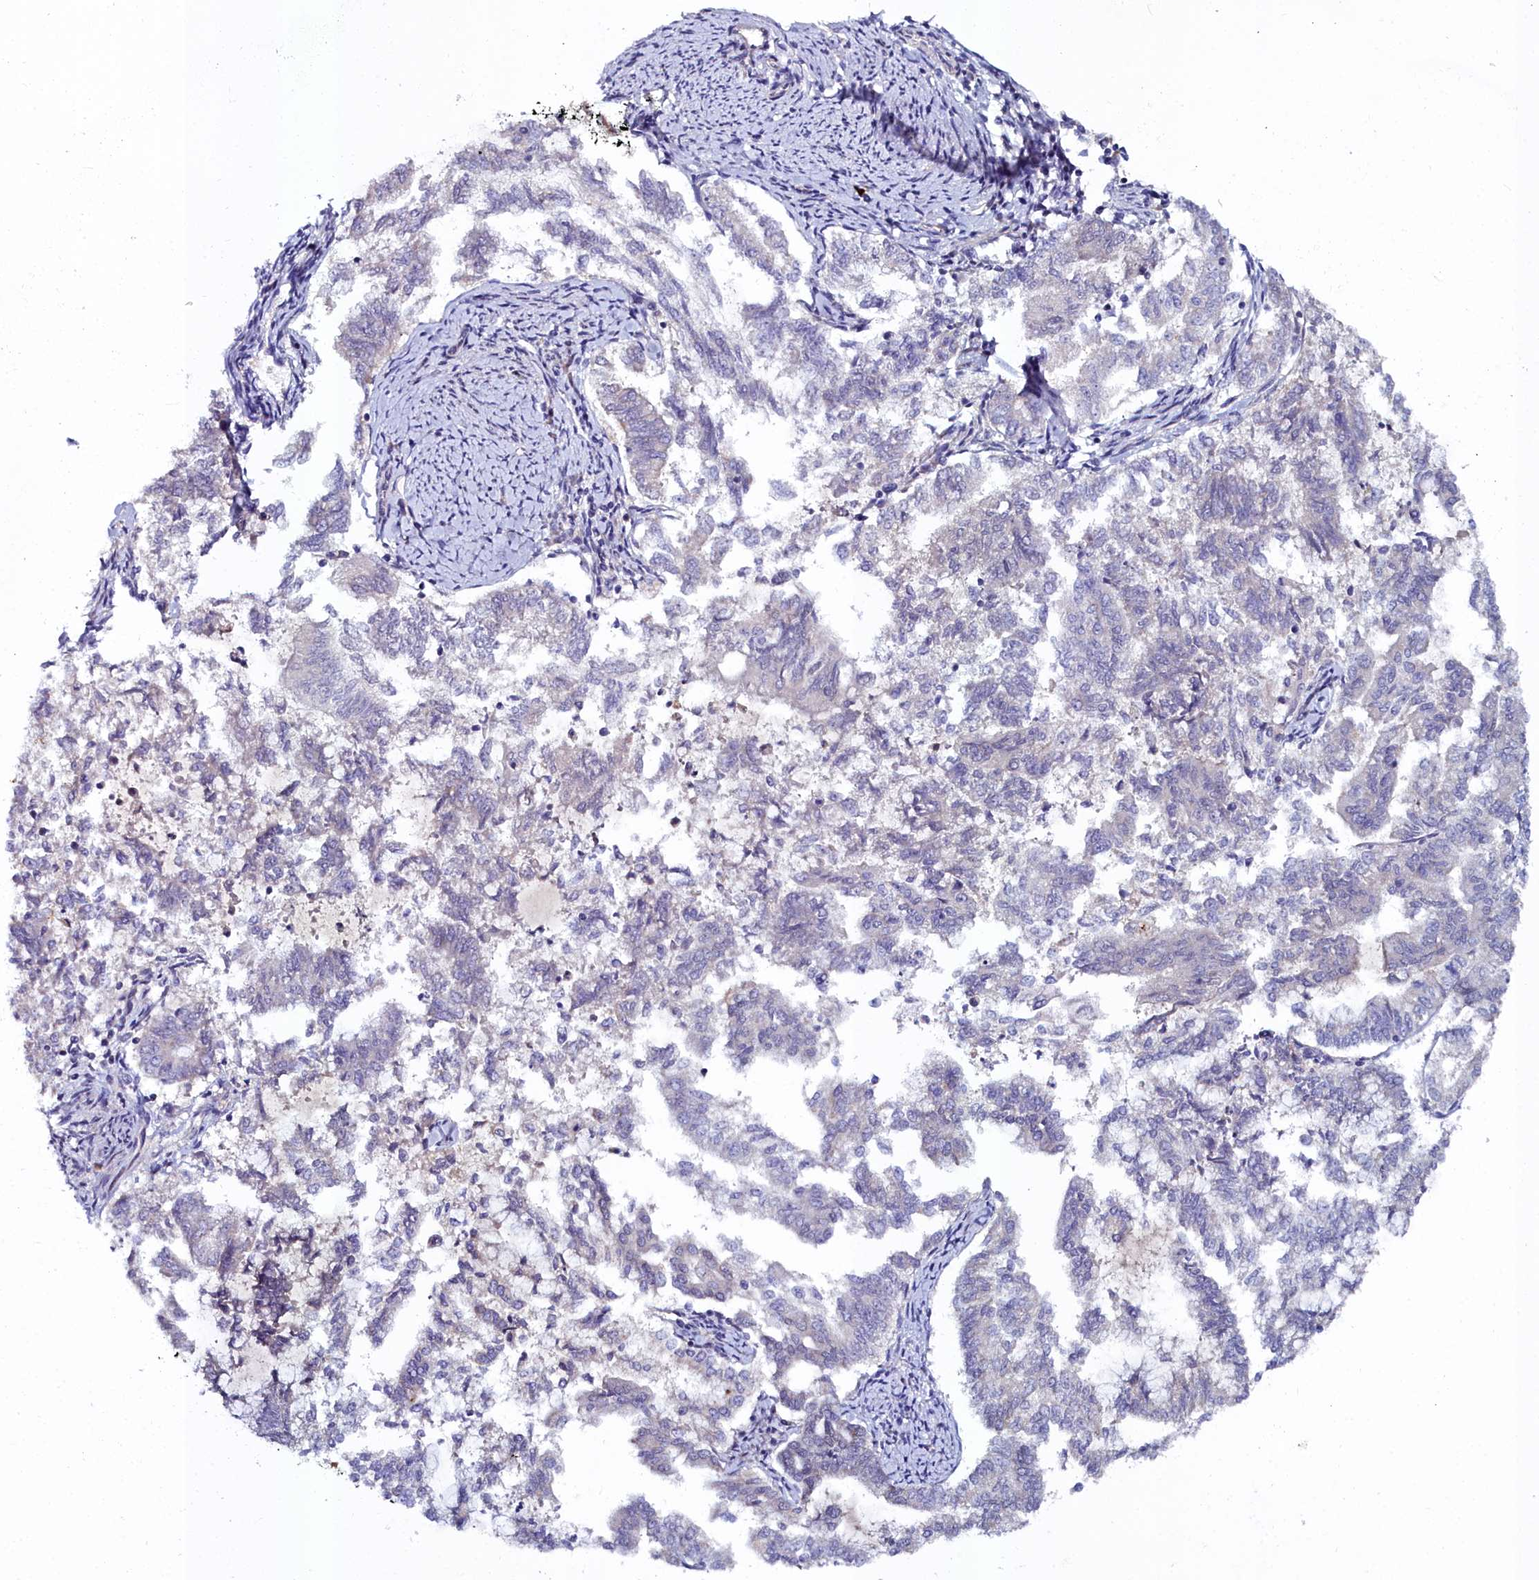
{"staining": {"intensity": "negative", "quantity": "none", "location": "none"}, "tissue": "endometrial cancer", "cell_type": "Tumor cells", "image_type": "cancer", "snomed": [{"axis": "morphology", "description": "Adenocarcinoma, NOS"}, {"axis": "topography", "description": "Endometrium"}], "caption": "Immunohistochemistry image of endometrial adenocarcinoma stained for a protein (brown), which displays no expression in tumor cells.", "gene": "KCTD18", "patient": {"sex": "female", "age": 79}}